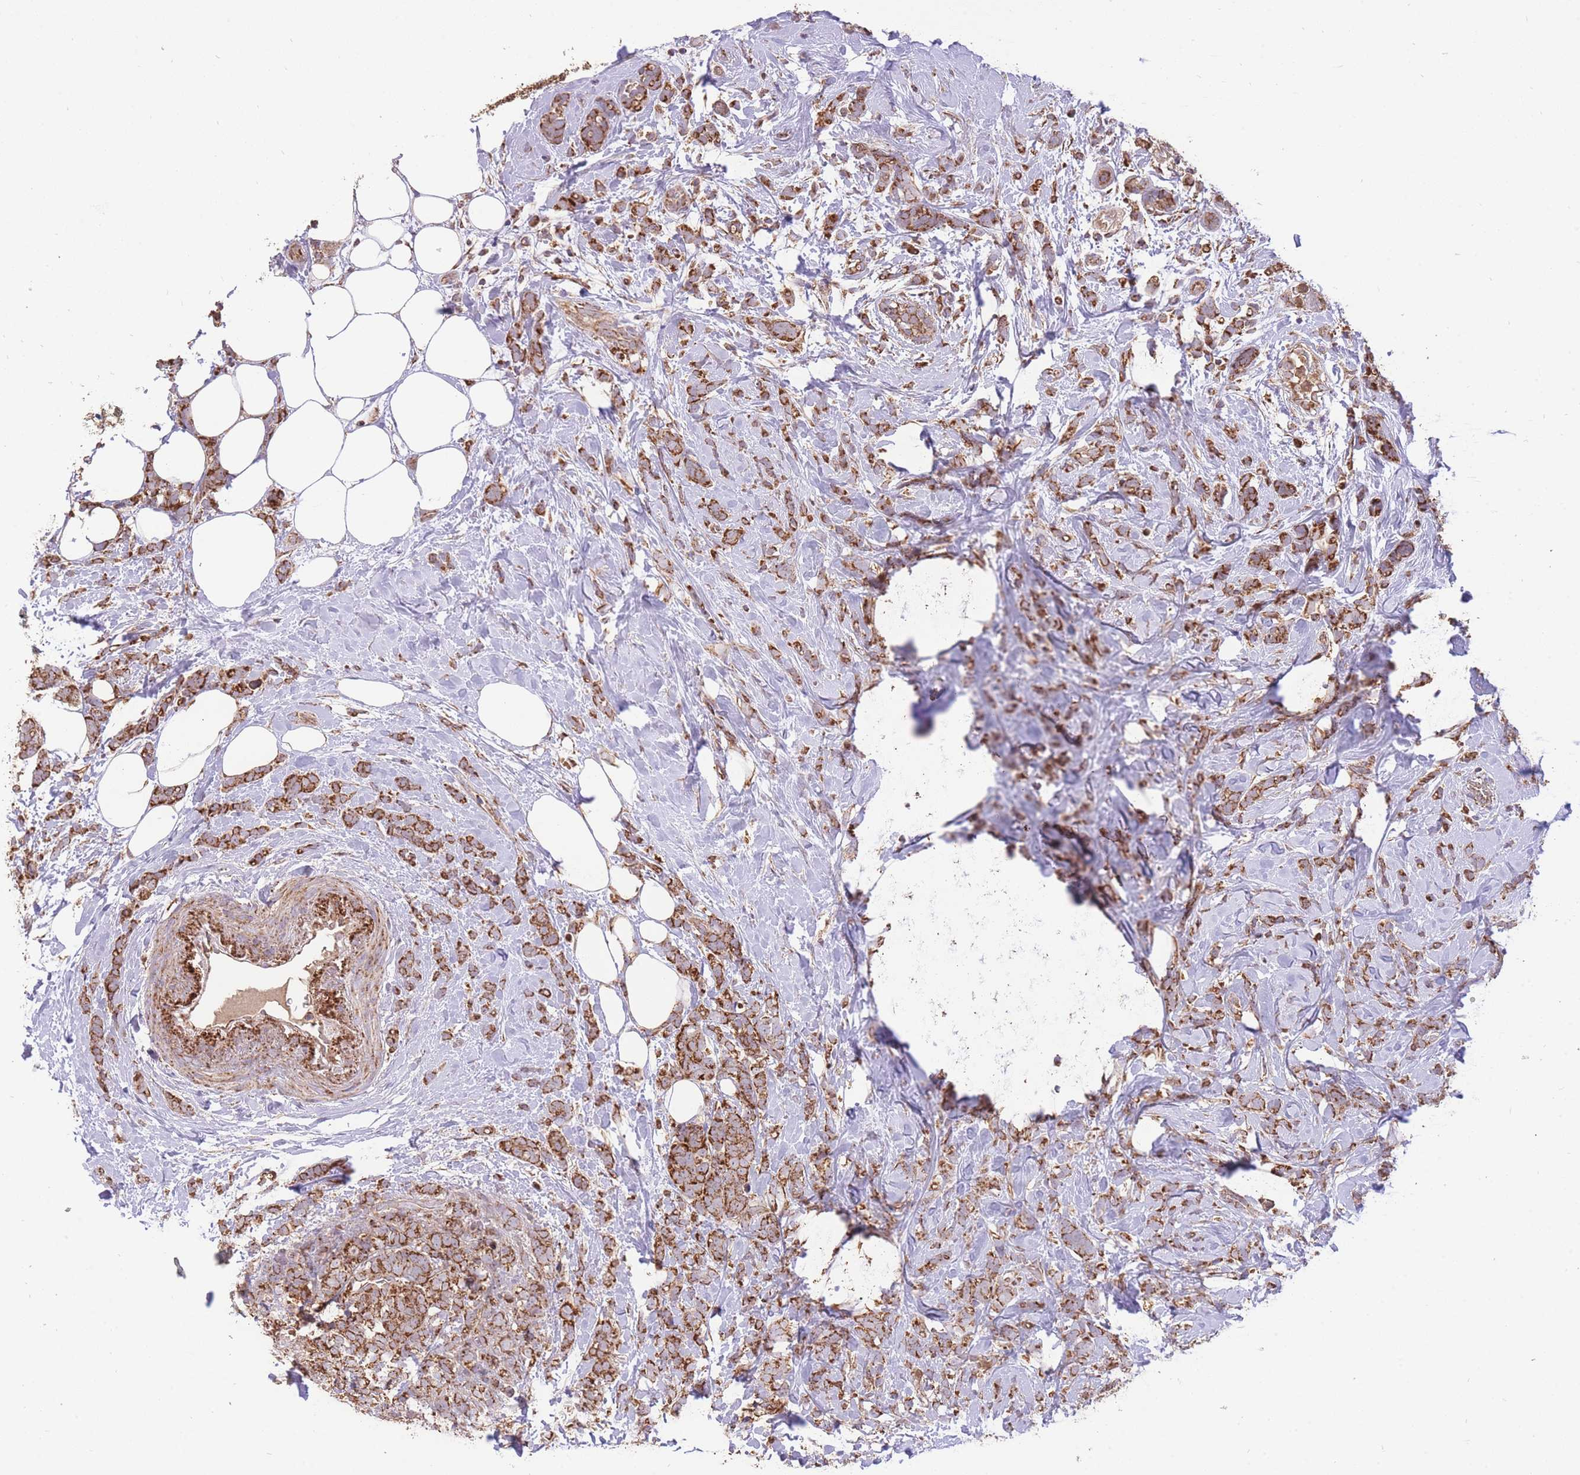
{"staining": {"intensity": "strong", "quantity": ">75%", "location": "cytoplasmic/membranous"}, "tissue": "breast cancer", "cell_type": "Tumor cells", "image_type": "cancer", "snomed": [{"axis": "morphology", "description": "Lobular carcinoma"}, {"axis": "topography", "description": "Breast"}], "caption": "Breast lobular carcinoma stained with DAB (3,3'-diaminobenzidine) immunohistochemistry (IHC) reveals high levels of strong cytoplasmic/membranous expression in approximately >75% of tumor cells. The protein of interest is stained brown, and the nuclei are stained in blue (DAB (3,3'-diaminobenzidine) IHC with brightfield microscopy, high magnification).", "gene": "PREP", "patient": {"sex": "female", "age": 58}}